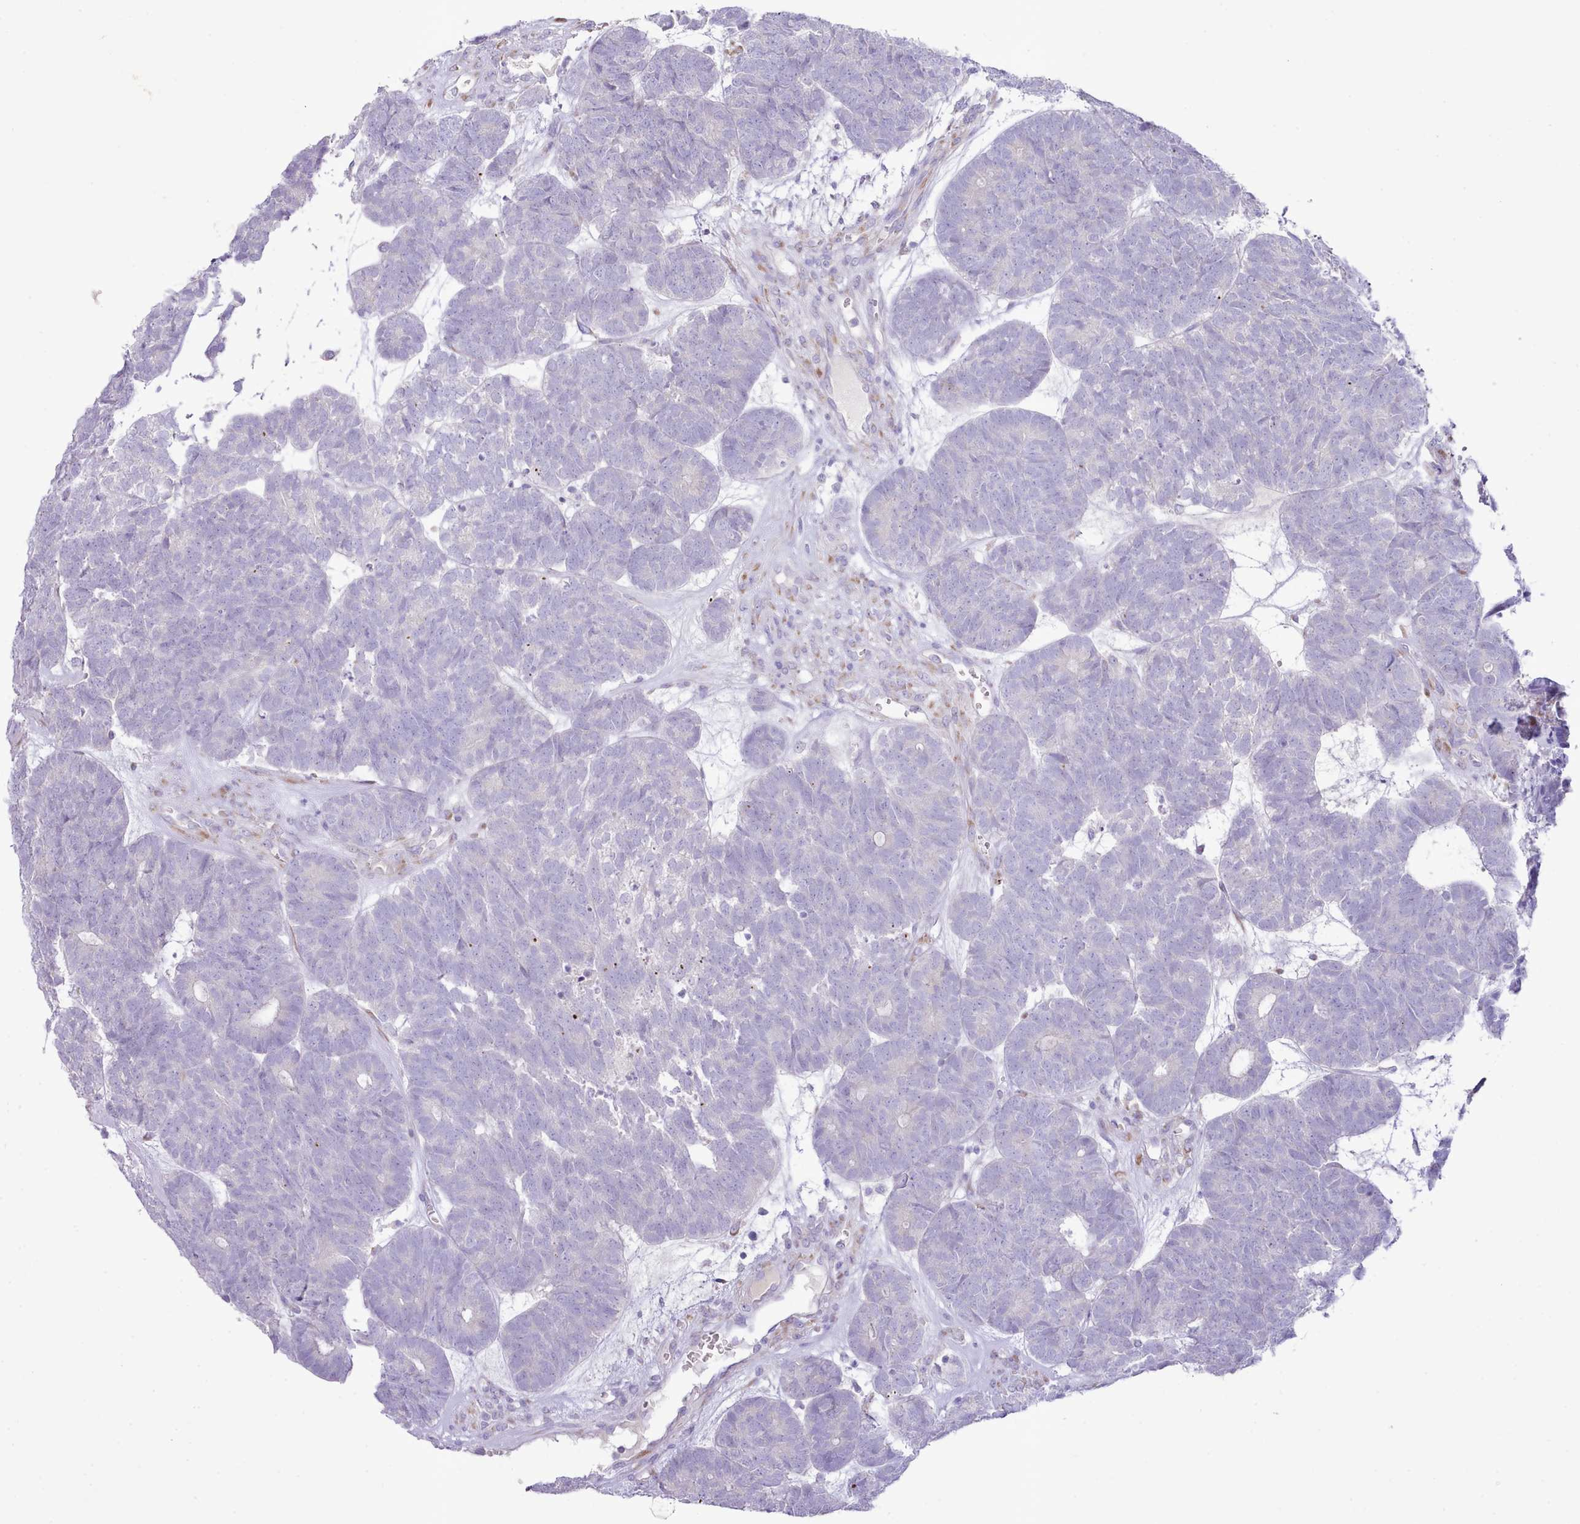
{"staining": {"intensity": "negative", "quantity": "none", "location": "none"}, "tissue": "head and neck cancer", "cell_type": "Tumor cells", "image_type": "cancer", "snomed": [{"axis": "morphology", "description": "Adenocarcinoma, NOS"}, {"axis": "topography", "description": "Head-Neck"}], "caption": "Tumor cells show no significant staining in adenocarcinoma (head and neck). The staining was performed using DAB to visualize the protein expression in brown, while the nuclei were stained in blue with hematoxylin (Magnification: 20x).", "gene": "CCL1", "patient": {"sex": "female", "age": 81}}